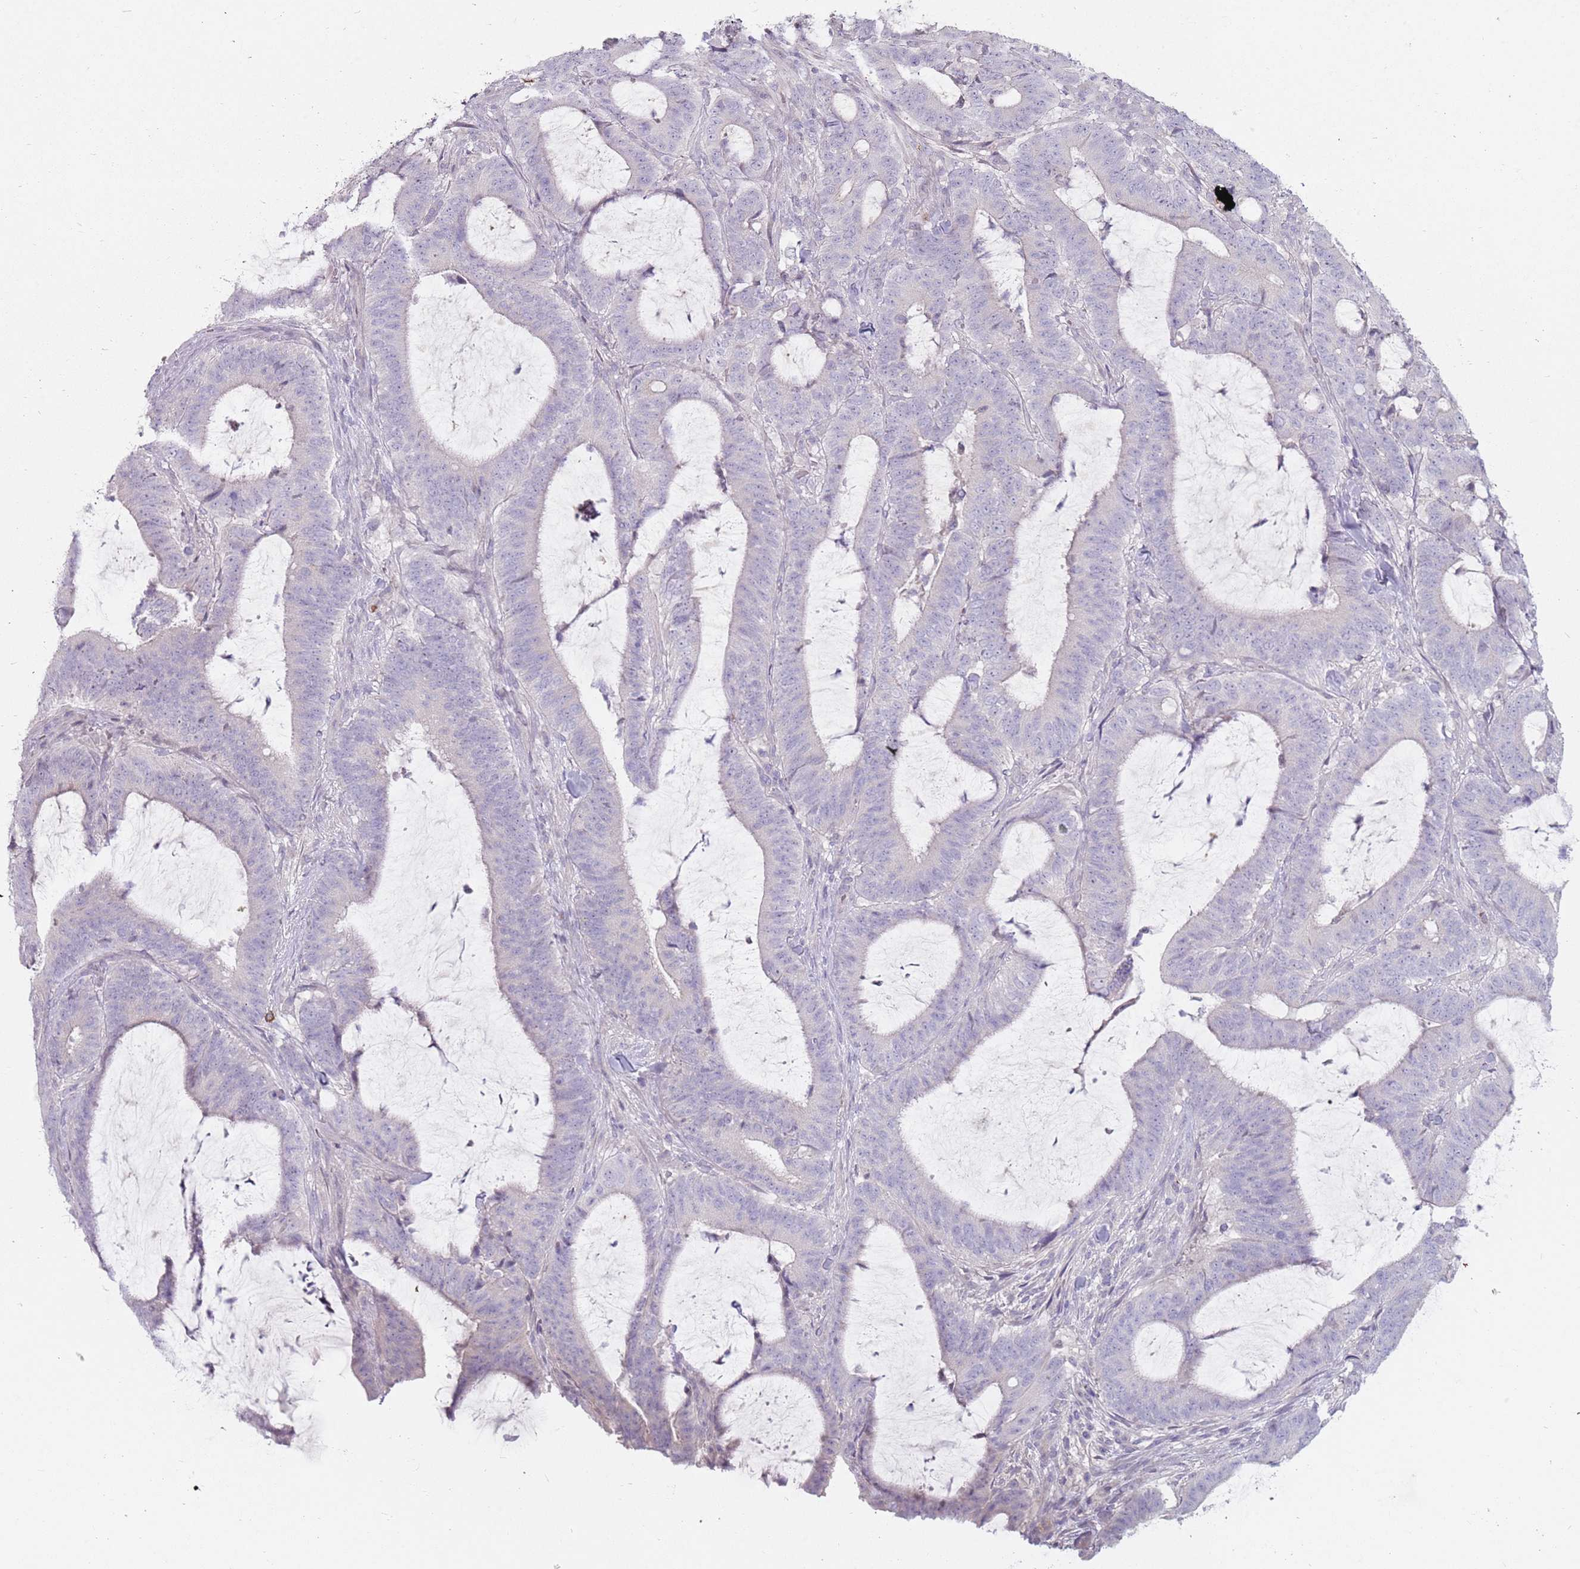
{"staining": {"intensity": "negative", "quantity": "none", "location": "none"}, "tissue": "colorectal cancer", "cell_type": "Tumor cells", "image_type": "cancer", "snomed": [{"axis": "morphology", "description": "Adenocarcinoma, NOS"}, {"axis": "topography", "description": "Colon"}], "caption": "A high-resolution image shows immunohistochemistry (IHC) staining of colorectal adenocarcinoma, which shows no significant staining in tumor cells.", "gene": "DDX4", "patient": {"sex": "female", "age": 43}}